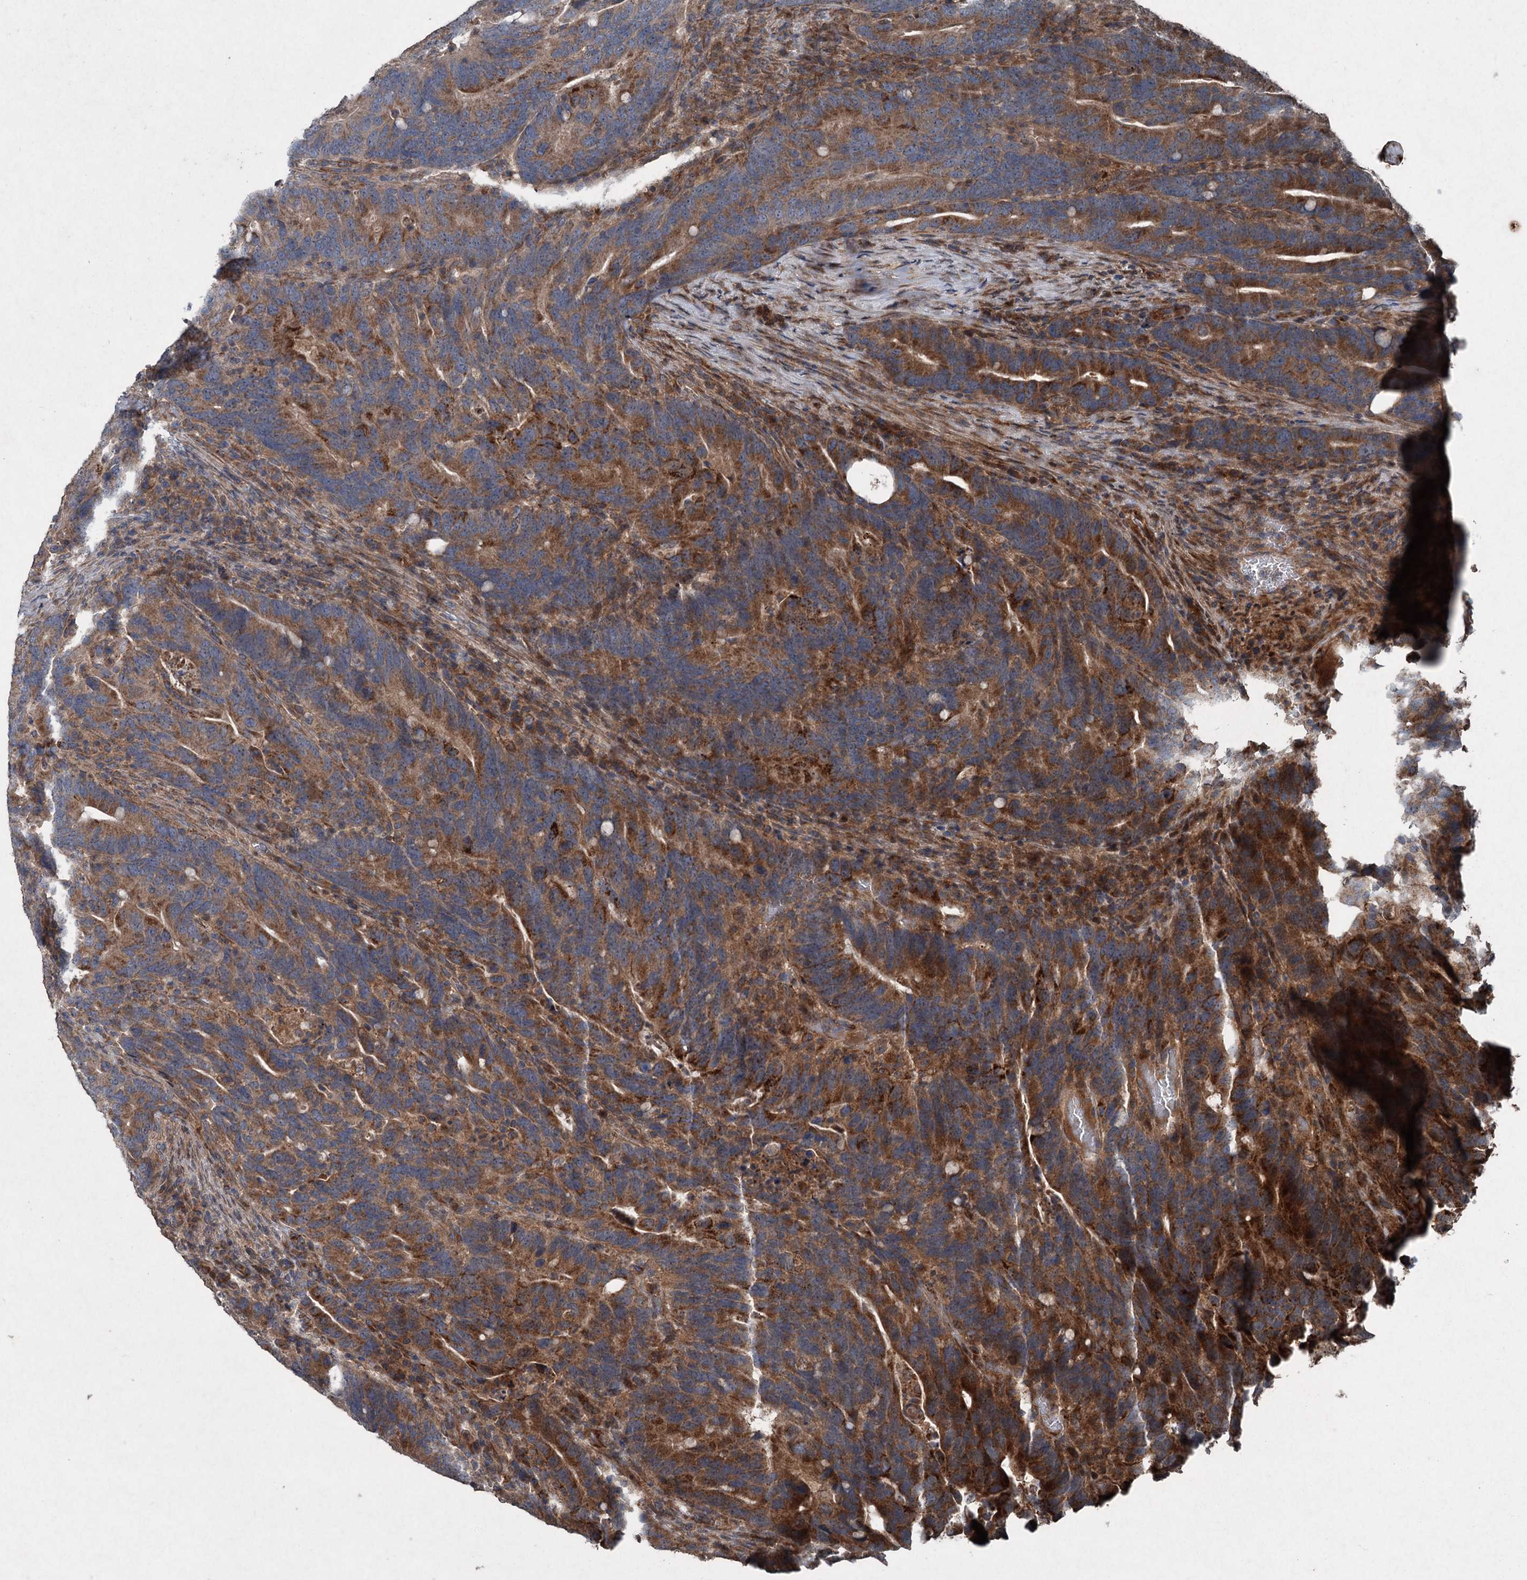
{"staining": {"intensity": "moderate", "quantity": ">75%", "location": "cytoplasmic/membranous"}, "tissue": "colorectal cancer", "cell_type": "Tumor cells", "image_type": "cancer", "snomed": [{"axis": "morphology", "description": "Adenocarcinoma, NOS"}, {"axis": "topography", "description": "Colon"}], "caption": "An immunohistochemistry (IHC) histopathology image of tumor tissue is shown. Protein staining in brown labels moderate cytoplasmic/membranous positivity in colorectal cancer (adenocarcinoma) within tumor cells. Using DAB (3,3'-diaminobenzidine) (brown) and hematoxylin (blue) stains, captured at high magnification using brightfield microscopy.", "gene": "ALAS1", "patient": {"sex": "female", "age": 66}}